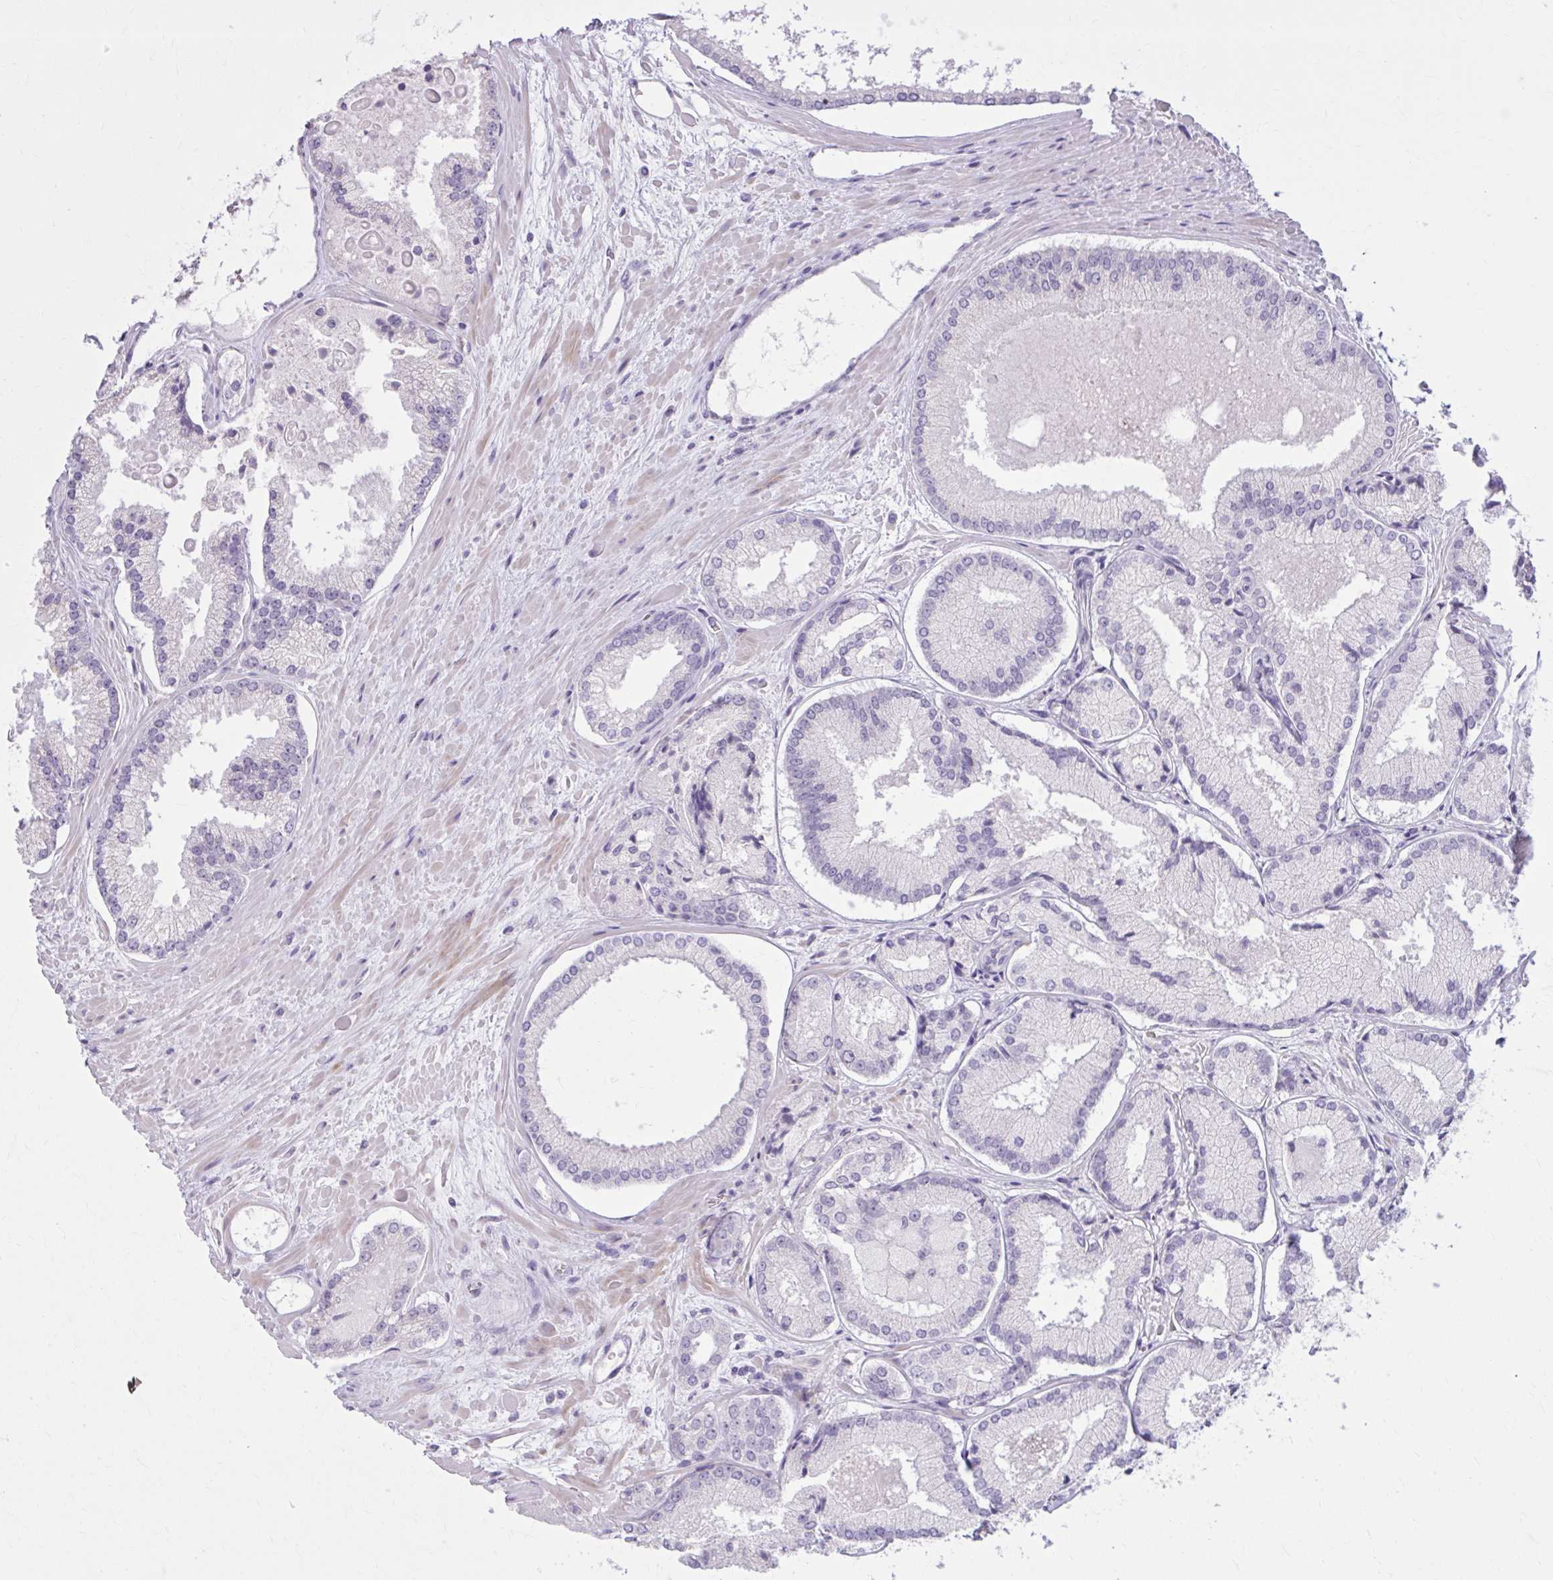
{"staining": {"intensity": "negative", "quantity": "none", "location": "none"}, "tissue": "prostate cancer", "cell_type": "Tumor cells", "image_type": "cancer", "snomed": [{"axis": "morphology", "description": "Adenocarcinoma, High grade"}, {"axis": "topography", "description": "Prostate"}], "caption": "Immunohistochemistry (IHC) histopathology image of neoplastic tissue: adenocarcinoma (high-grade) (prostate) stained with DAB (3,3'-diaminobenzidine) demonstrates no significant protein positivity in tumor cells.", "gene": "OR4B1", "patient": {"sex": "male", "age": 73}}